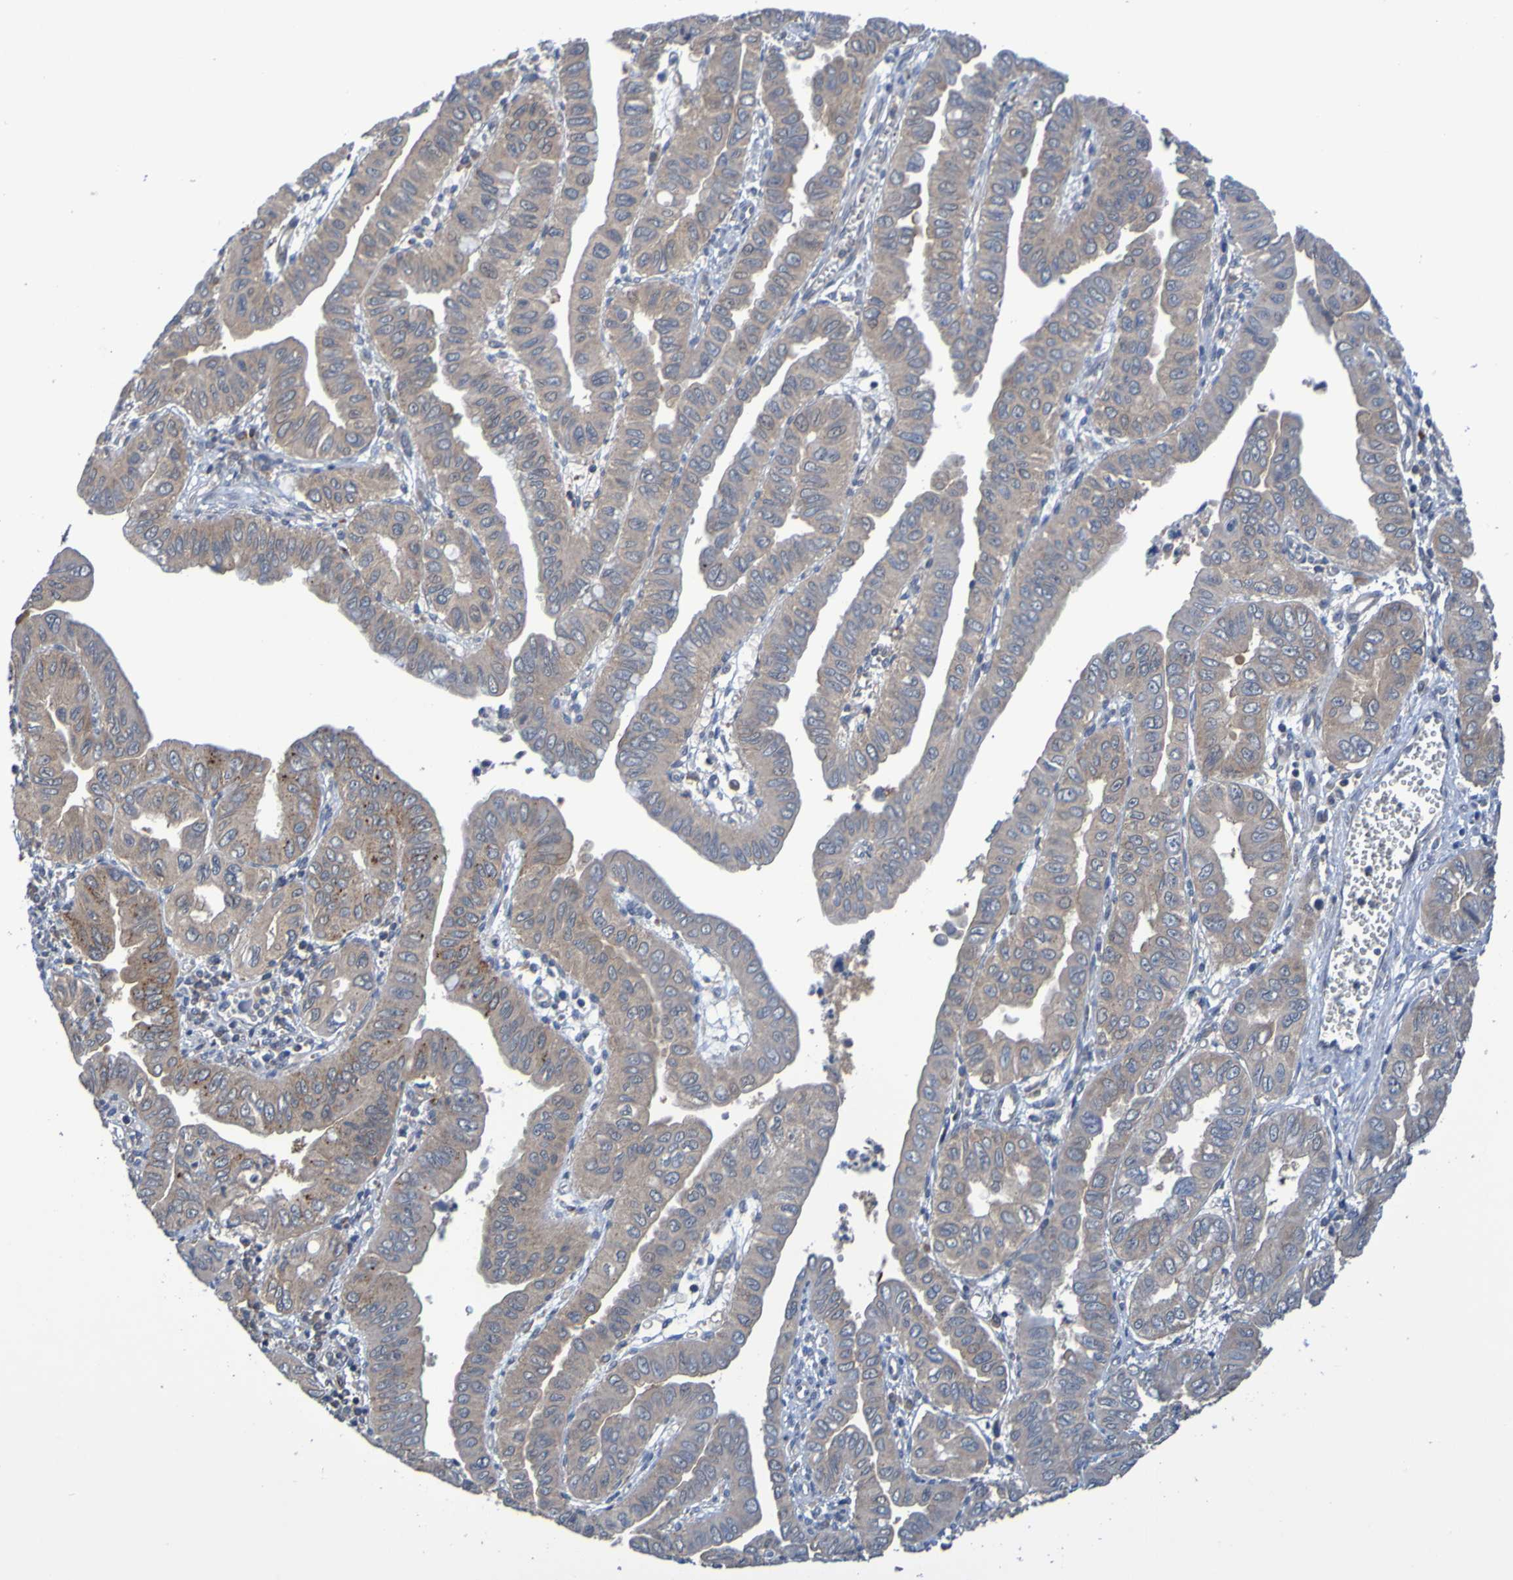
{"staining": {"intensity": "weak", "quantity": ">75%", "location": "cytoplasmic/membranous"}, "tissue": "pancreatic cancer", "cell_type": "Tumor cells", "image_type": "cancer", "snomed": [{"axis": "morphology", "description": "Normal tissue, NOS"}, {"axis": "topography", "description": "Lymph node"}], "caption": "There is low levels of weak cytoplasmic/membranous expression in tumor cells of pancreatic cancer, as demonstrated by immunohistochemical staining (brown color).", "gene": "SDK1", "patient": {"sex": "male", "age": 50}}